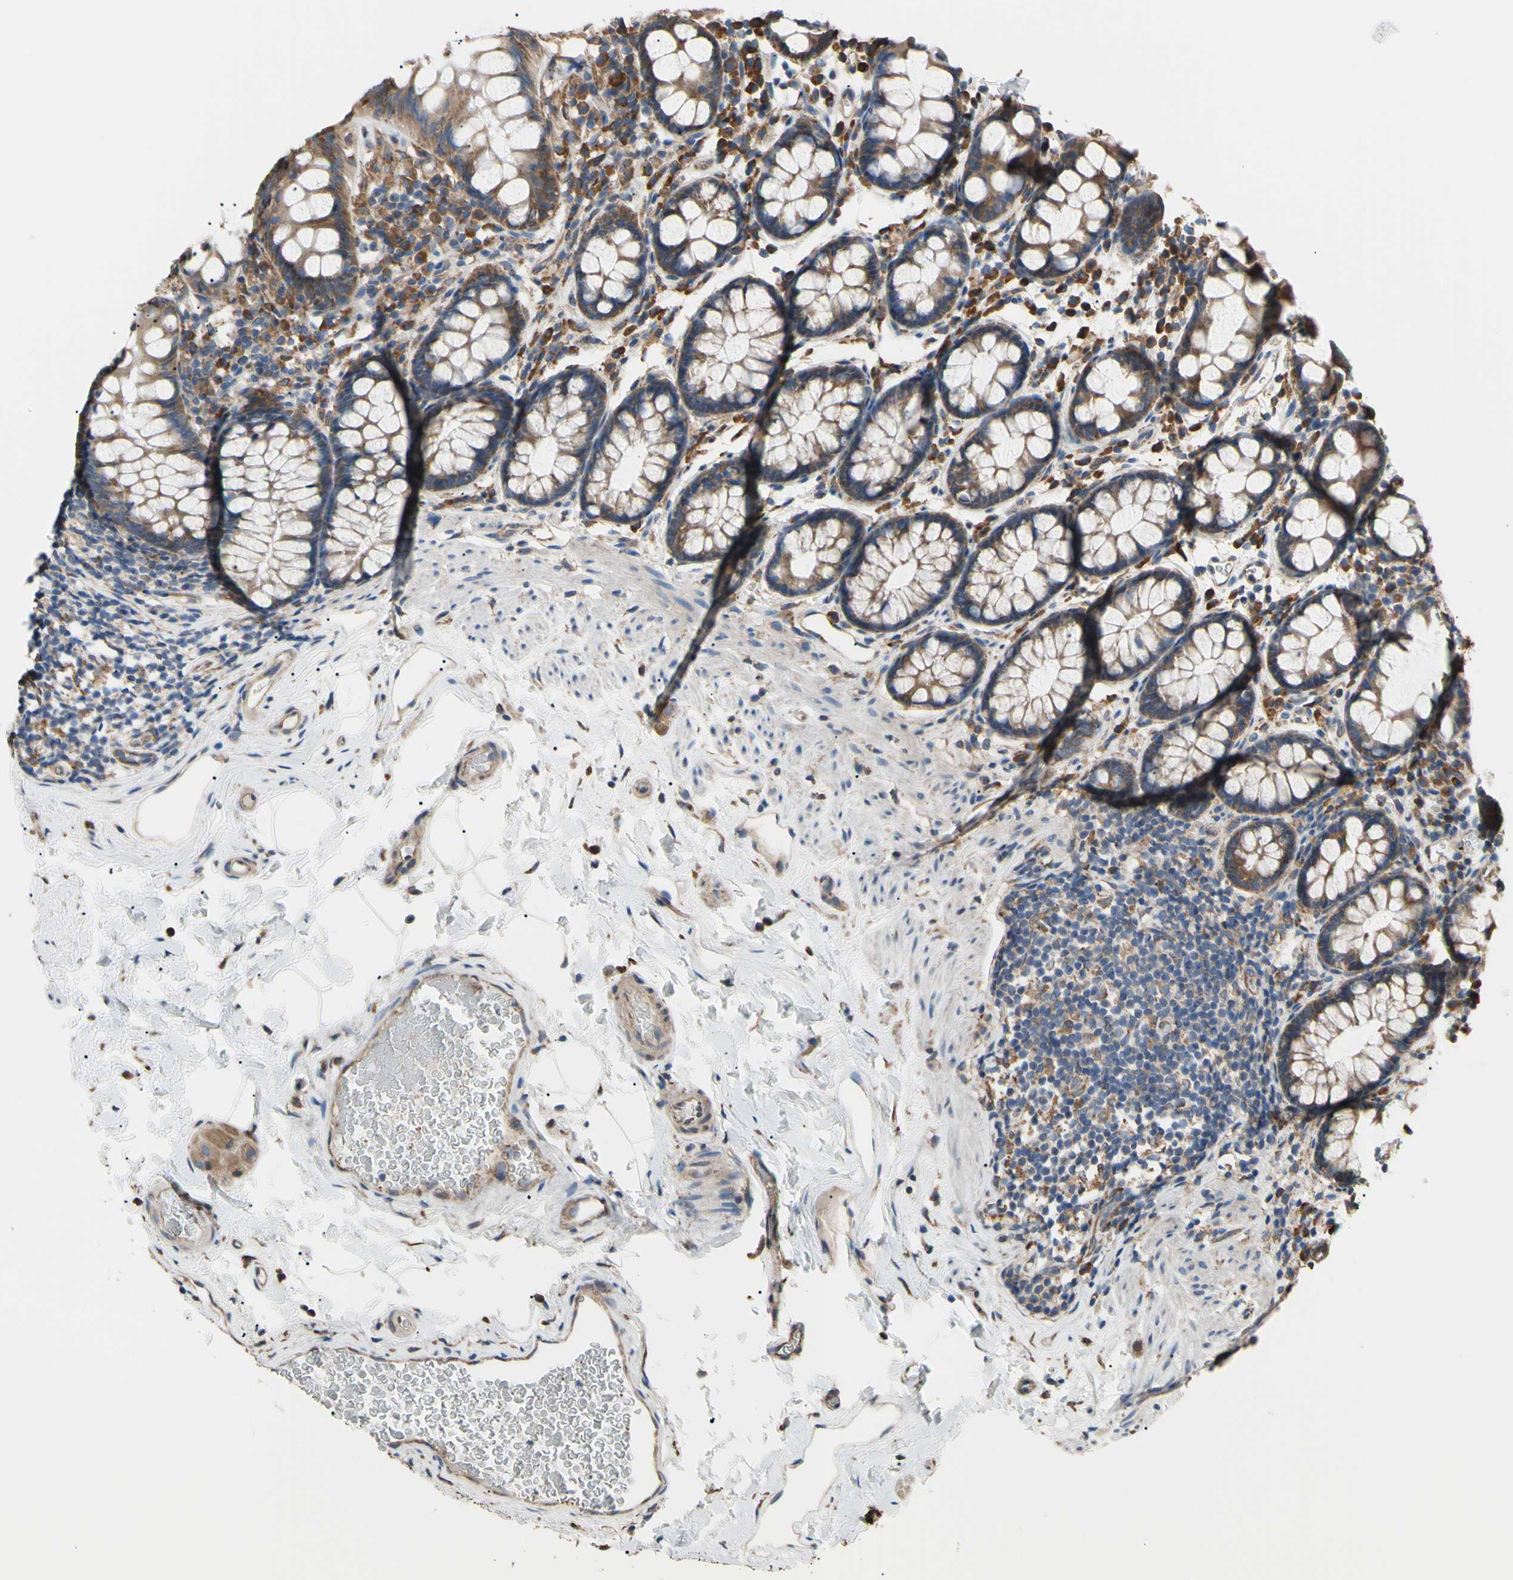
{"staining": {"intensity": "weak", "quantity": ">75%", "location": "cytoplasmic/membranous"}, "tissue": "colon", "cell_type": "Endothelial cells", "image_type": "normal", "snomed": [{"axis": "morphology", "description": "Normal tissue, NOS"}, {"axis": "topography", "description": "Colon"}], "caption": "About >75% of endothelial cells in normal human colon show weak cytoplasmic/membranous protein staining as visualized by brown immunohistochemical staining.", "gene": "BMF", "patient": {"sex": "female", "age": 80}}